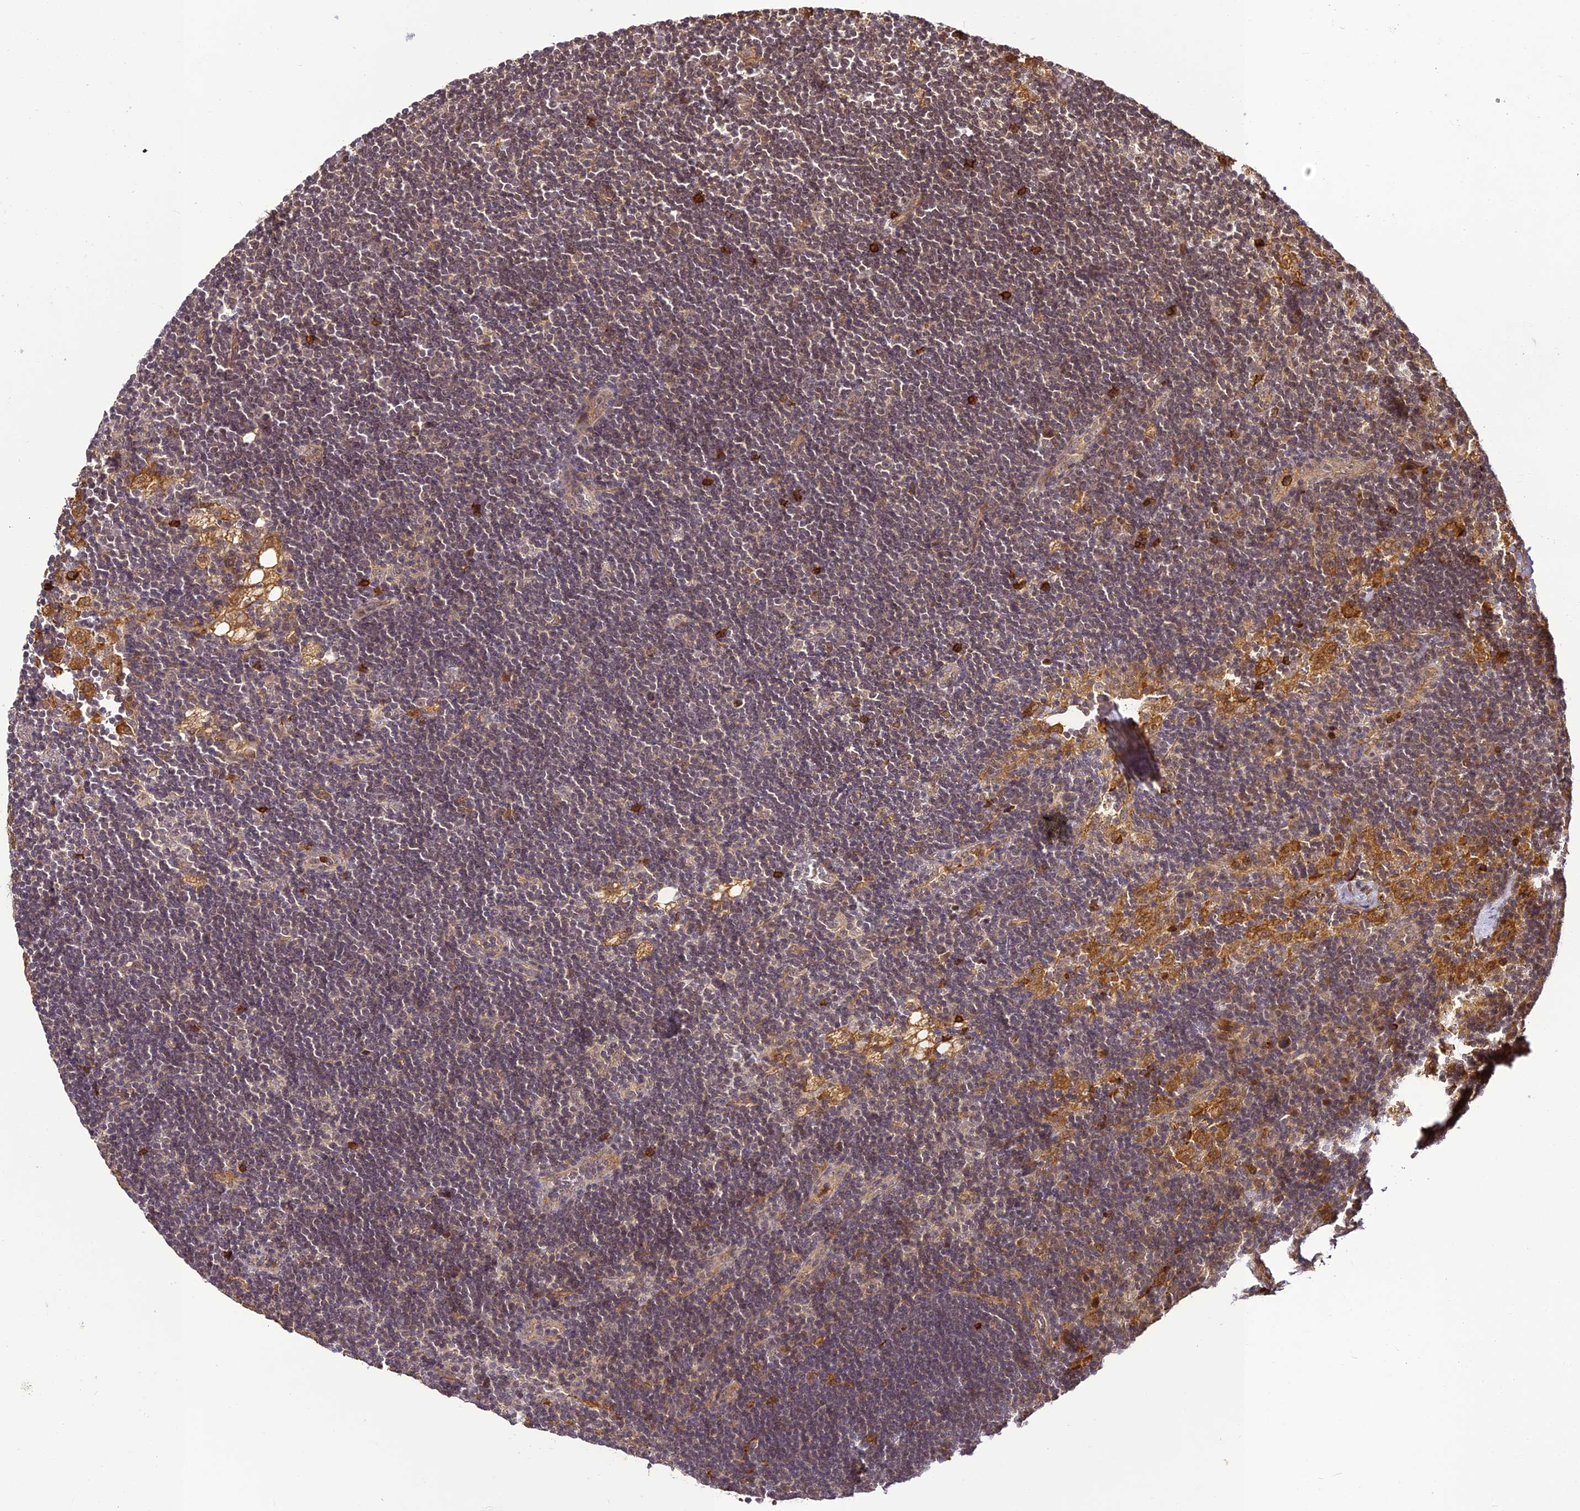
{"staining": {"intensity": "weak", "quantity": "<25%", "location": "nuclear"}, "tissue": "lymph node", "cell_type": "Germinal center cells", "image_type": "normal", "snomed": [{"axis": "morphology", "description": "Normal tissue, NOS"}, {"axis": "topography", "description": "Lymph node"}], "caption": "Immunohistochemical staining of benign lymph node demonstrates no significant expression in germinal center cells.", "gene": "BCDIN3D", "patient": {"sex": "male", "age": 24}}